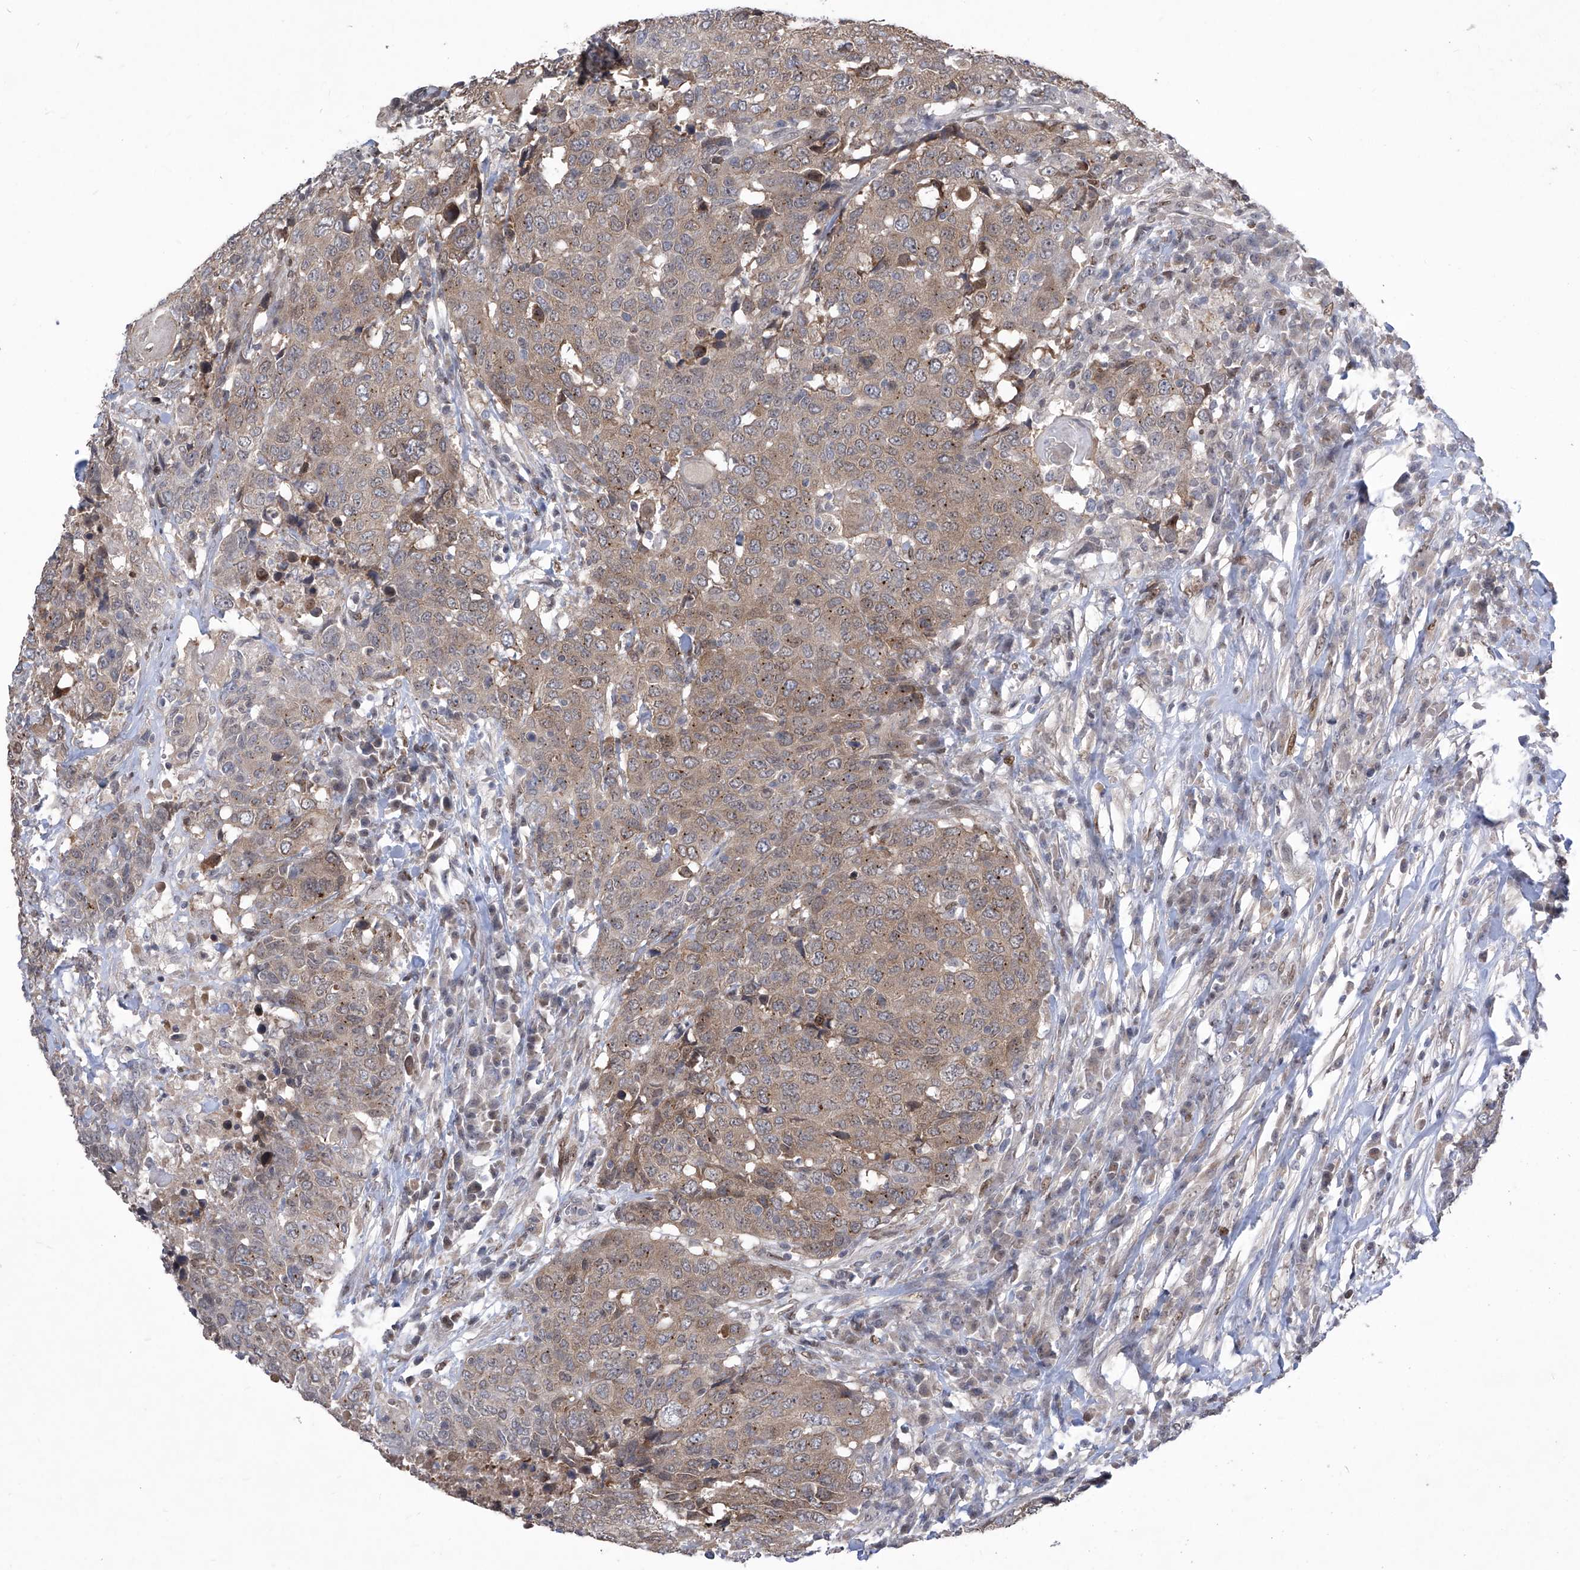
{"staining": {"intensity": "moderate", "quantity": "25%-75%", "location": "cytoplasmic/membranous"}, "tissue": "head and neck cancer", "cell_type": "Tumor cells", "image_type": "cancer", "snomed": [{"axis": "morphology", "description": "Squamous cell carcinoma, NOS"}, {"axis": "topography", "description": "Head-Neck"}], "caption": "Immunohistochemical staining of human squamous cell carcinoma (head and neck) shows moderate cytoplasmic/membranous protein staining in about 25%-75% of tumor cells.", "gene": "CETN2", "patient": {"sex": "male", "age": 66}}